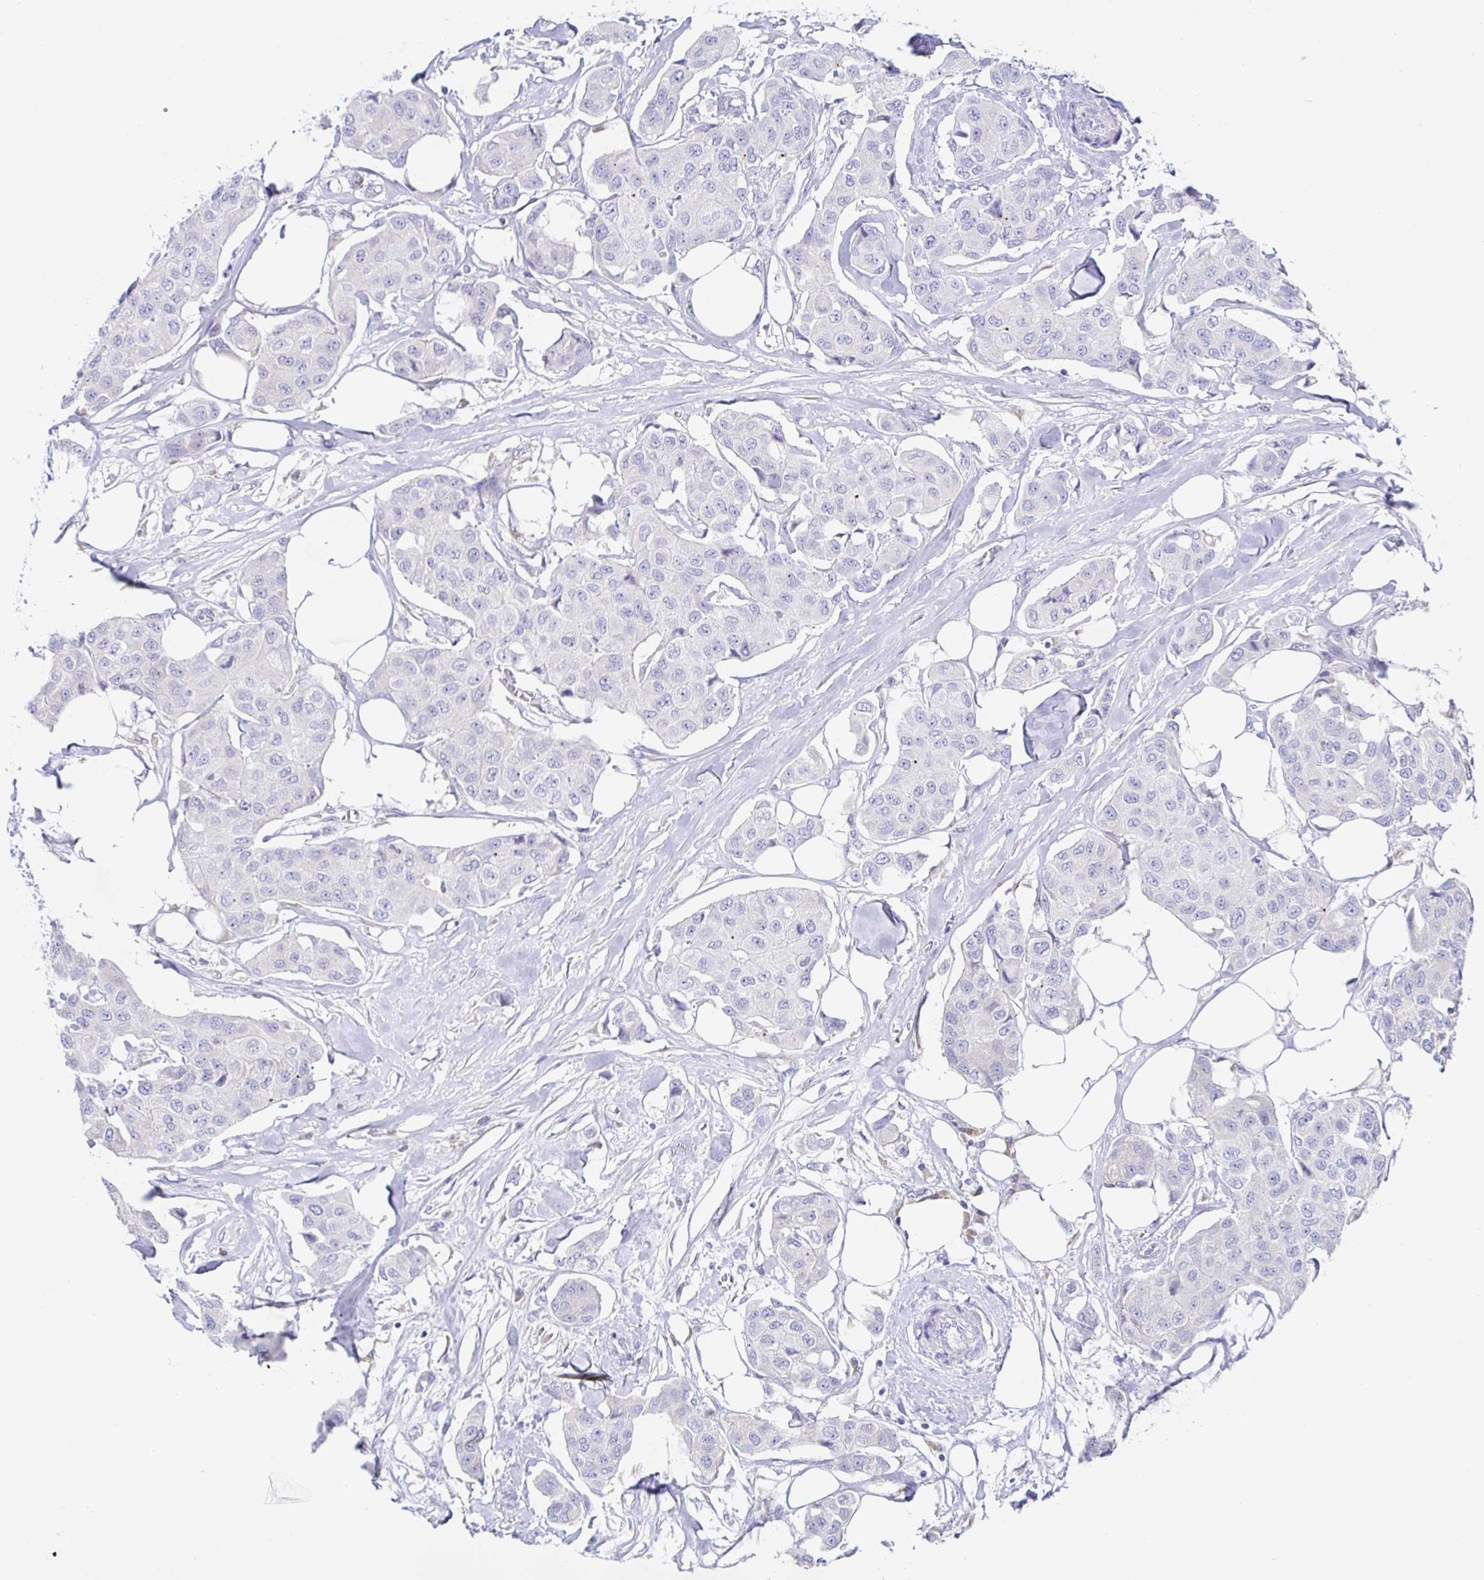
{"staining": {"intensity": "negative", "quantity": "none", "location": "none"}, "tissue": "breast cancer", "cell_type": "Tumor cells", "image_type": "cancer", "snomed": [{"axis": "morphology", "description": "Duct carcinoma"}, {"axis": "topography", "description": "Breast"}, {"axis": "topography", "description": "Lymph node"}], "caption": "Immunohistochemistry micrograph of neoplastic tissue: breast cancer stained with DAB reveals no significant protein positivity in tumor cells.", "gene": "SIAH3", "patient": {"sex": "female", "age": 80}}